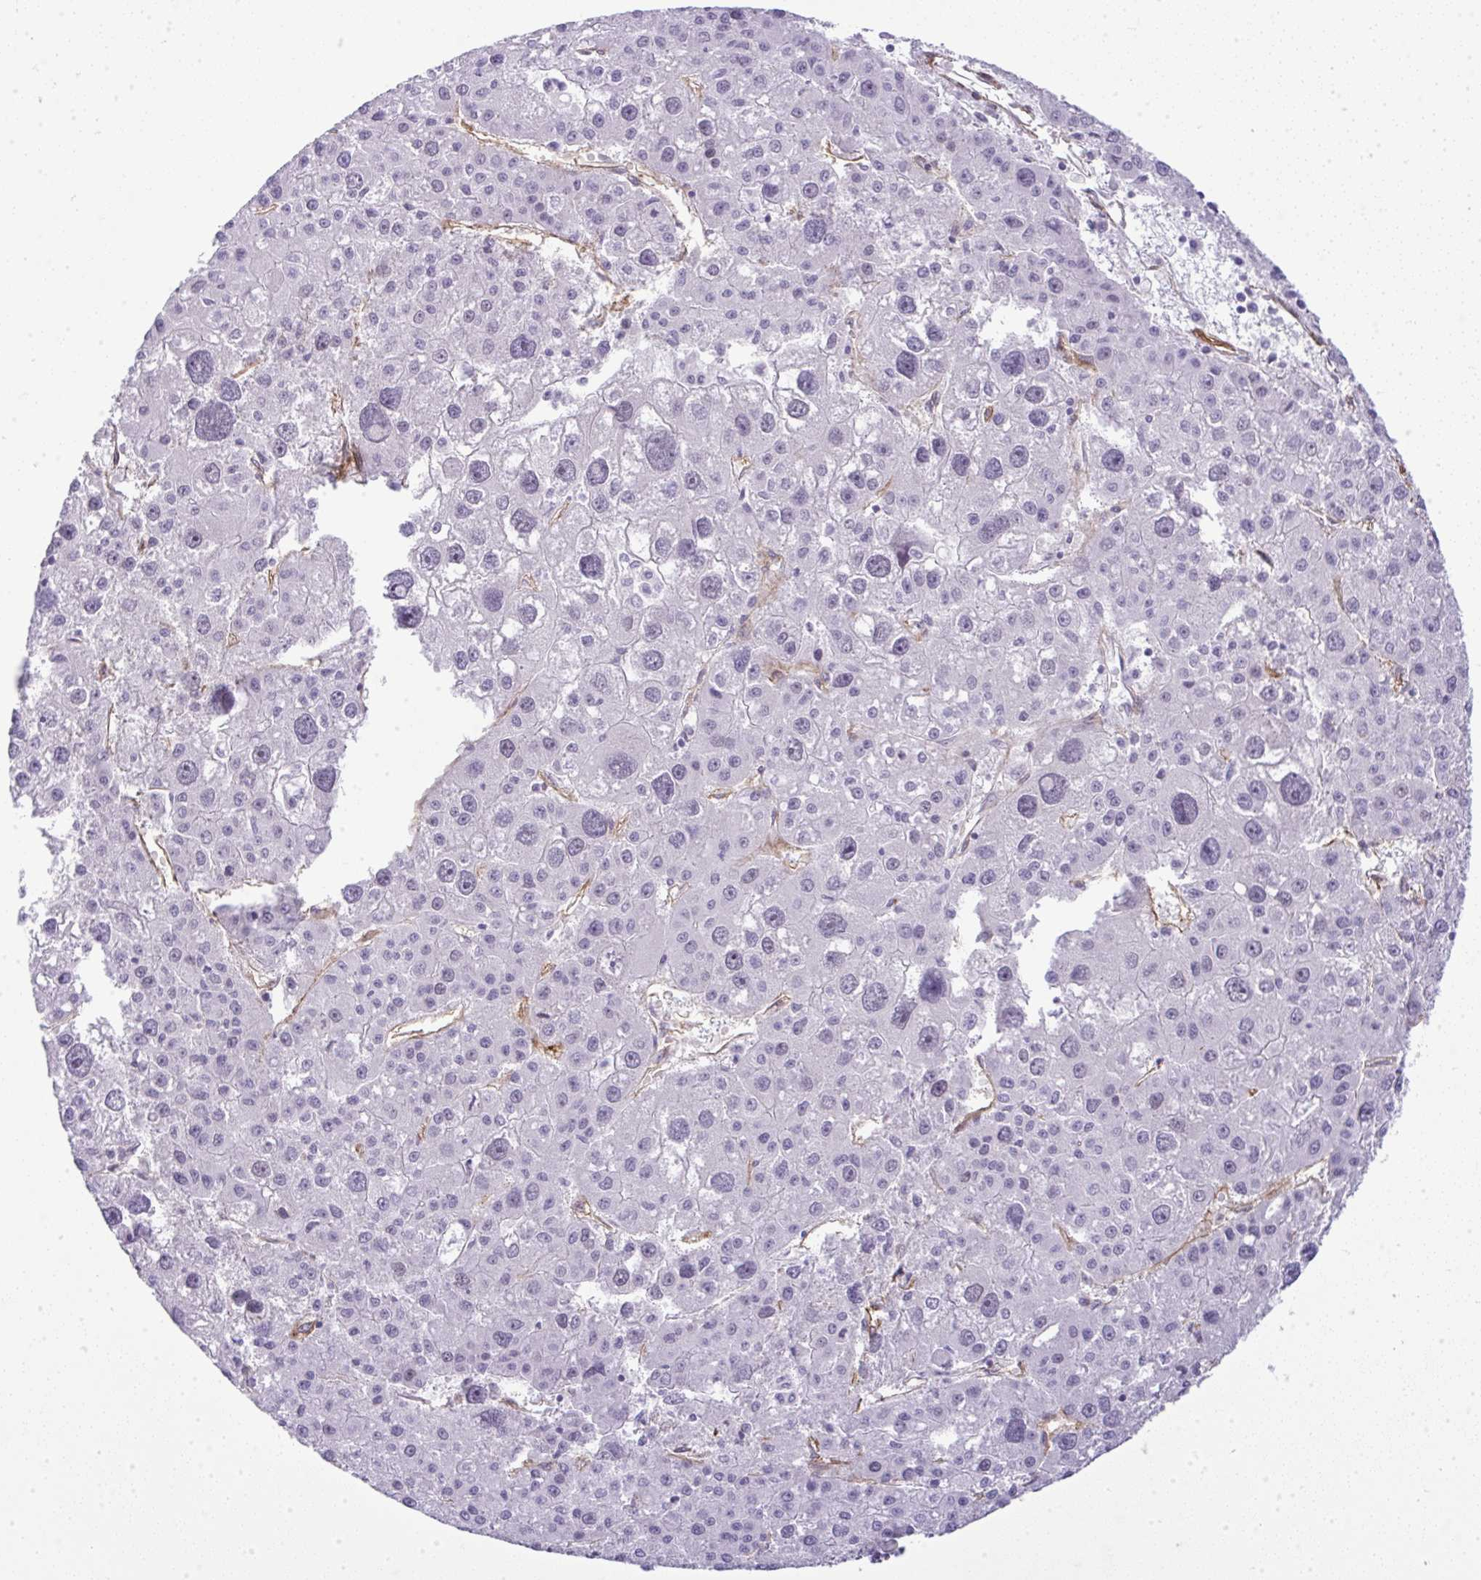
{"staining": {"intensity": "negative", "quantity": "none", "location": "none"}, "tissue": "liver cancer", "cell_type": "Tumor cells", "image_type": "cancer", "snomed": [{"axis": "morphology", "description": "Carcinoma, Hepatocellular, NOS"}, {"axis": "topography", "description": "Liver"}], "caption": "An immunohistochemistry photomicrograph of liver cancer is shown. There is no staining in tumor cells of liver cancer.", "gene": "UBE2S", "patient": {"sex": "male", "age": 73}}